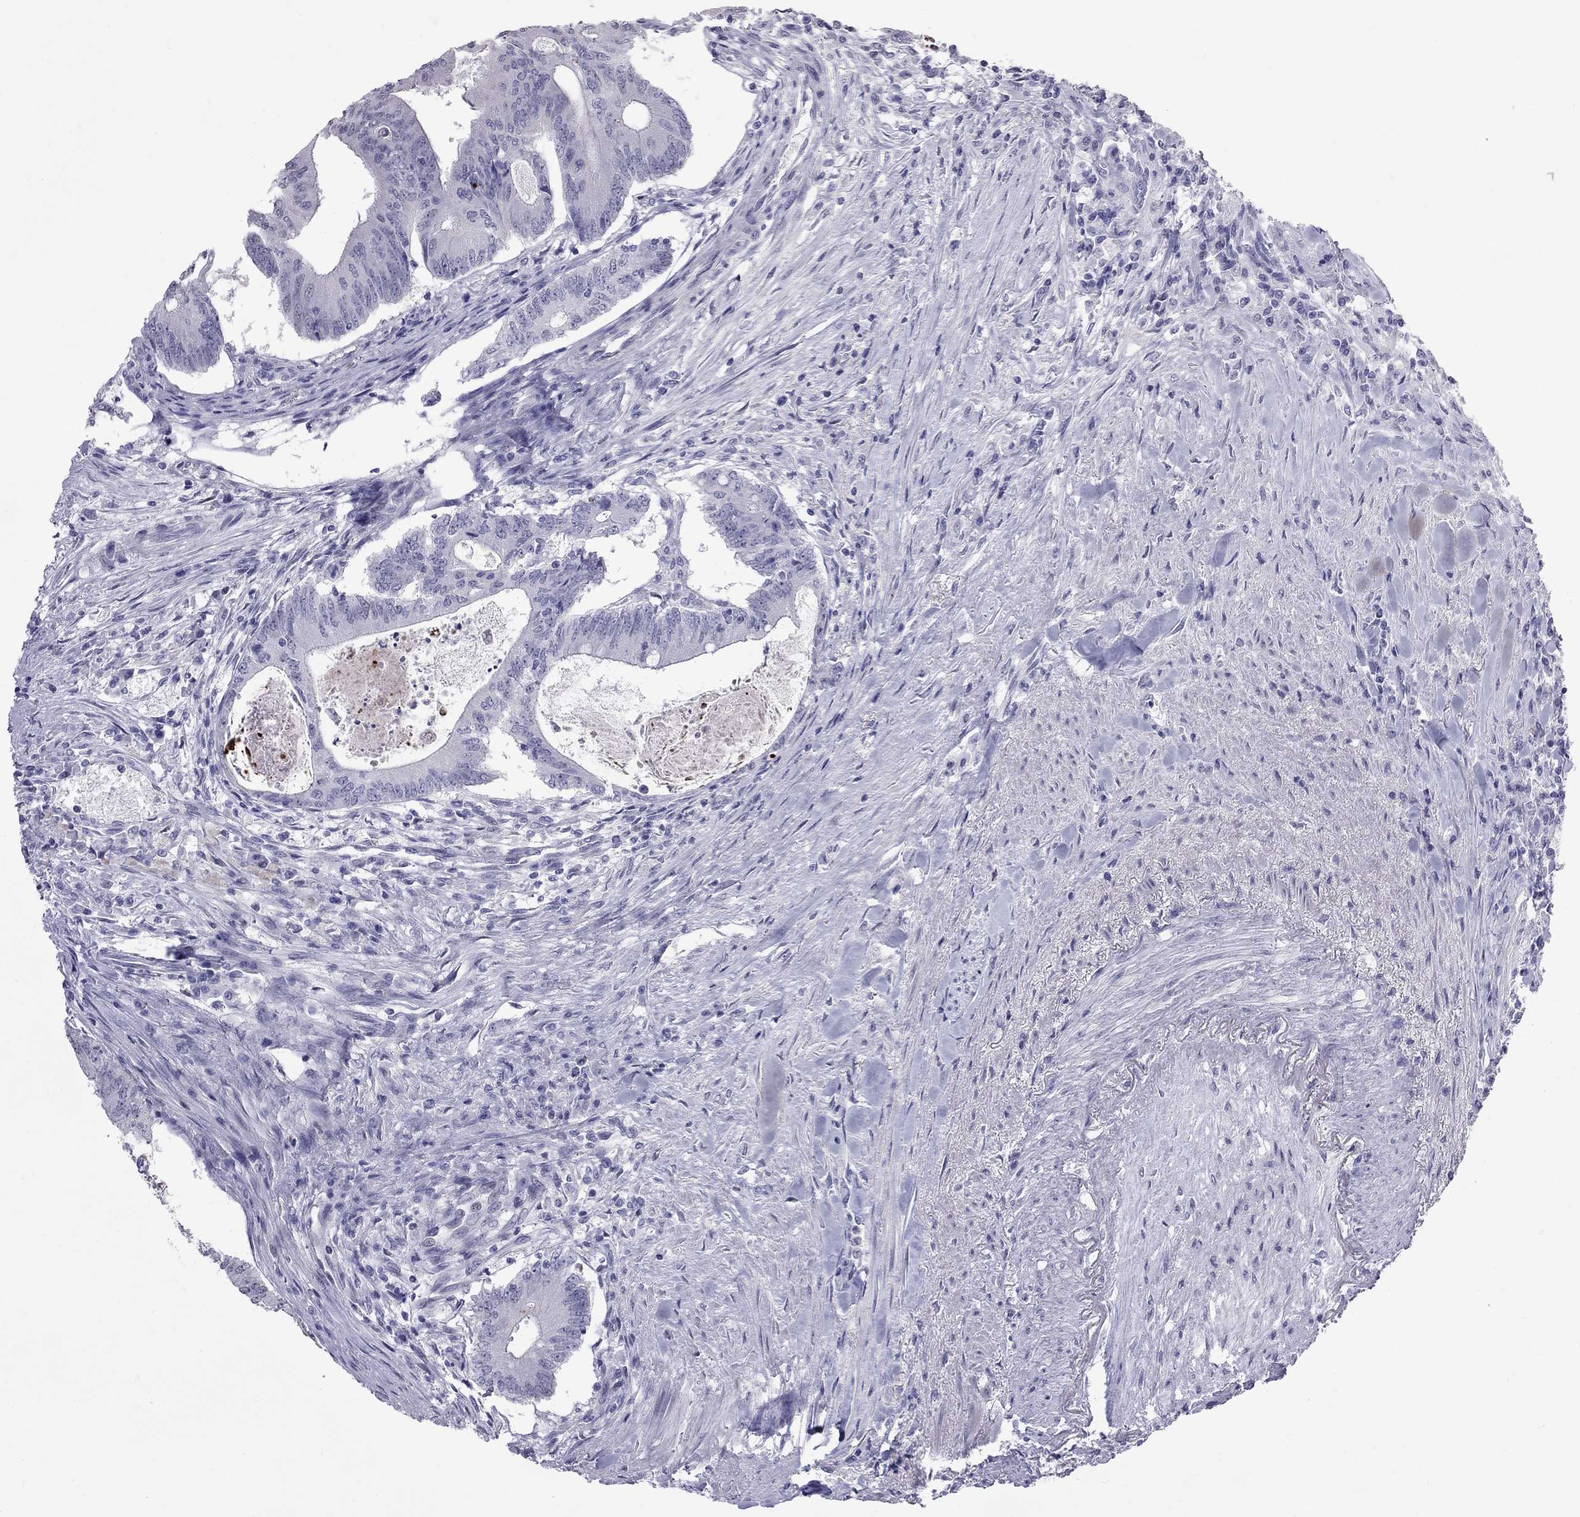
{"staining": {"intensity": "negative", "quantity": "none", "location": "none"}, "tissue": "colorectal cancer", "cell_type": "Tumor cells", "image_type": "cancer", "snomed": [{"axis": "morphology", "description": "Adenocarcinoma, NOS"}, {"axis": "topography", "description": "Colon"}], "caption": "A photomicrograph of human colorectal adenocarcinoma is negative for staining in tumor cells.", "gene": "MUC15", "patient": {"sex": "female", "age": 70}}